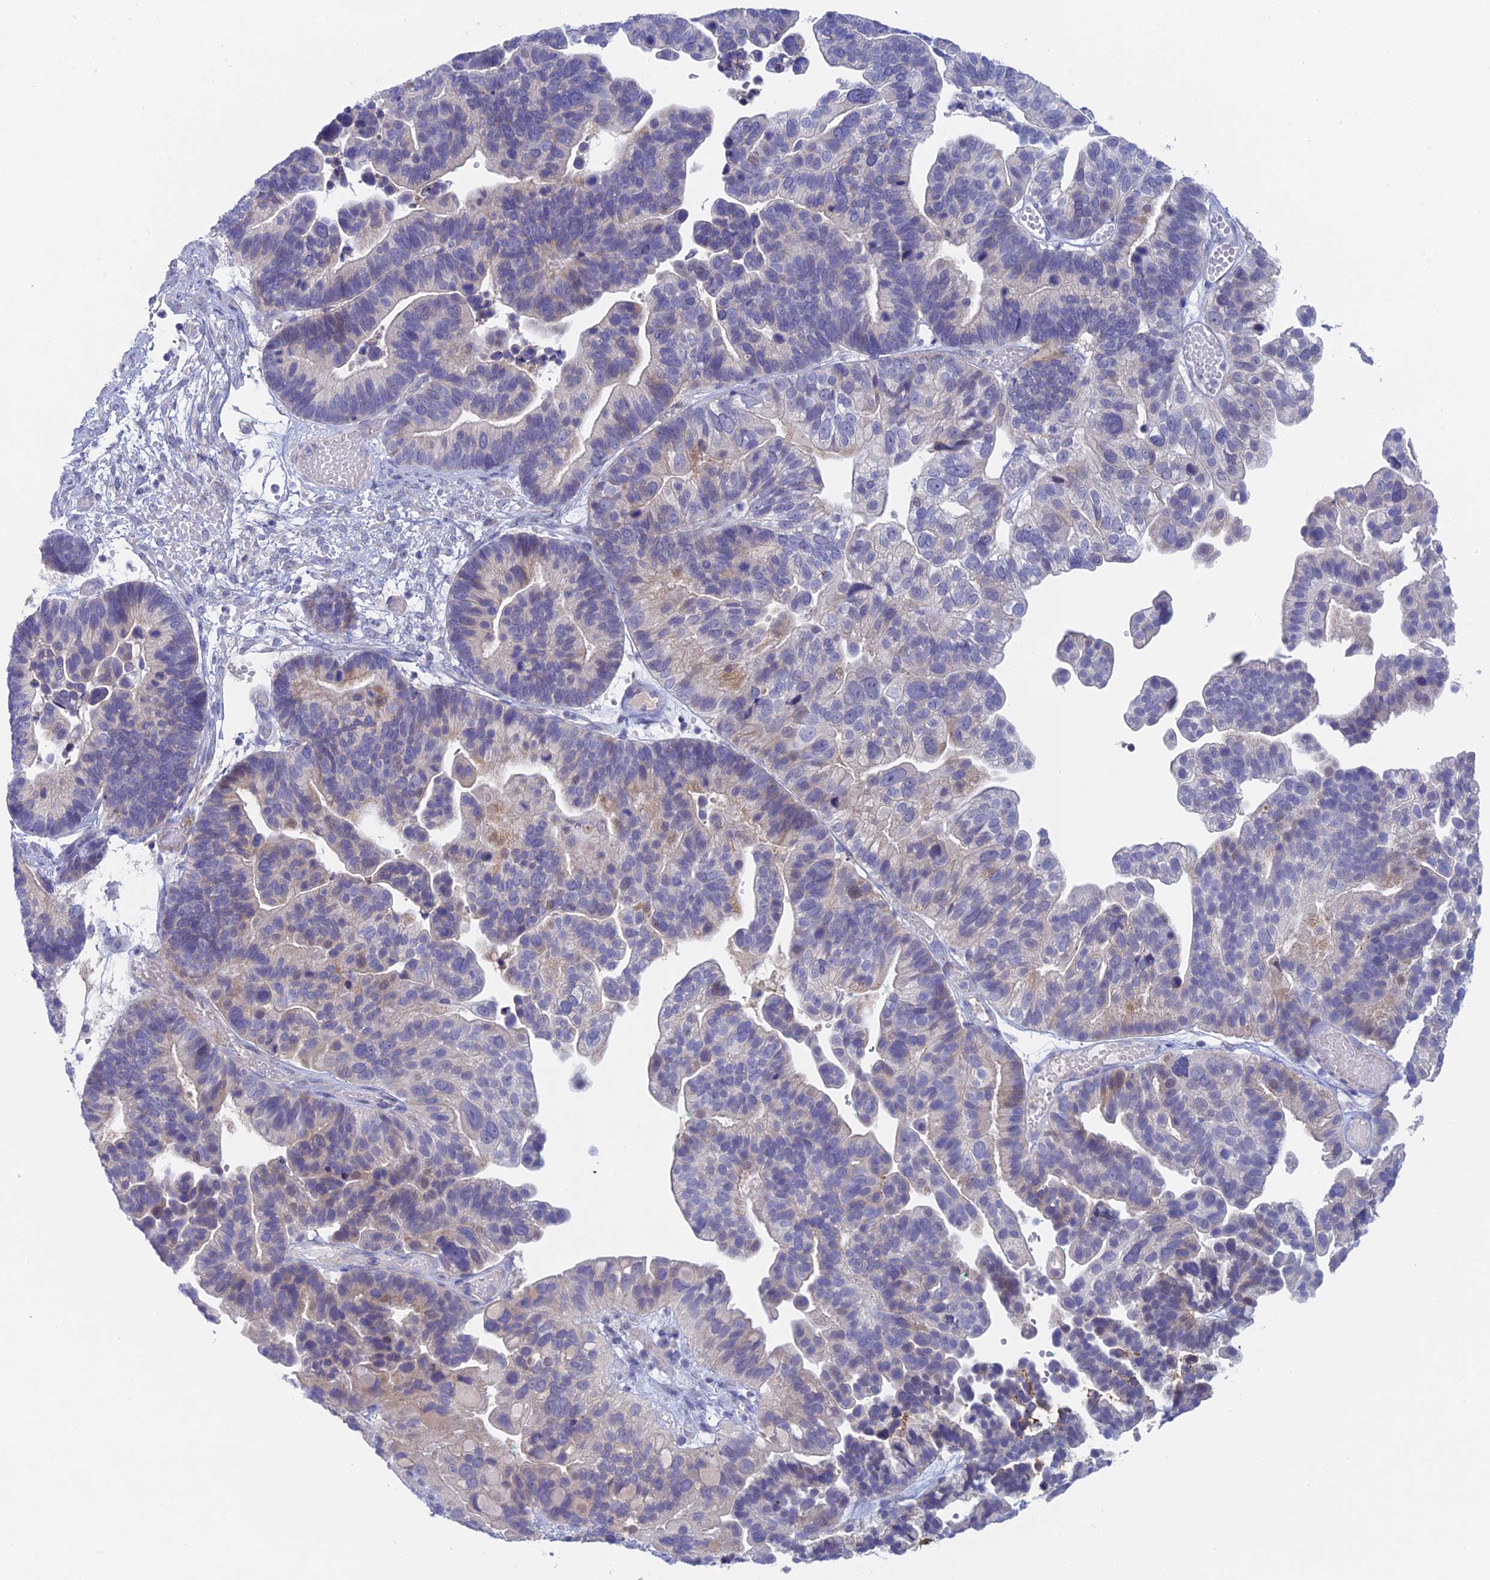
{"staining": {"intensity": "moderate", "quantity": "<25%", "location": "cytoplasmic/membranous"}, "tissue": "ovarian cancer", "cell_type": "Tumor cells", "image_type": "cancer", "snomed": [{"axis": "morphology", "description": "Cystadenocarcinoma, serous, NOS"}, {"axis": "topography", "description": "Ovary"}], "caption": "Brown immunohistochemical staining in ovarian cancer (serous cystadenocarcinoma) shows moderate cytoplasmic/membranous staining in approximately <25% of tumor cells.", "gene": "XPO7", "patient": {"sex": "female", "age": 56}}